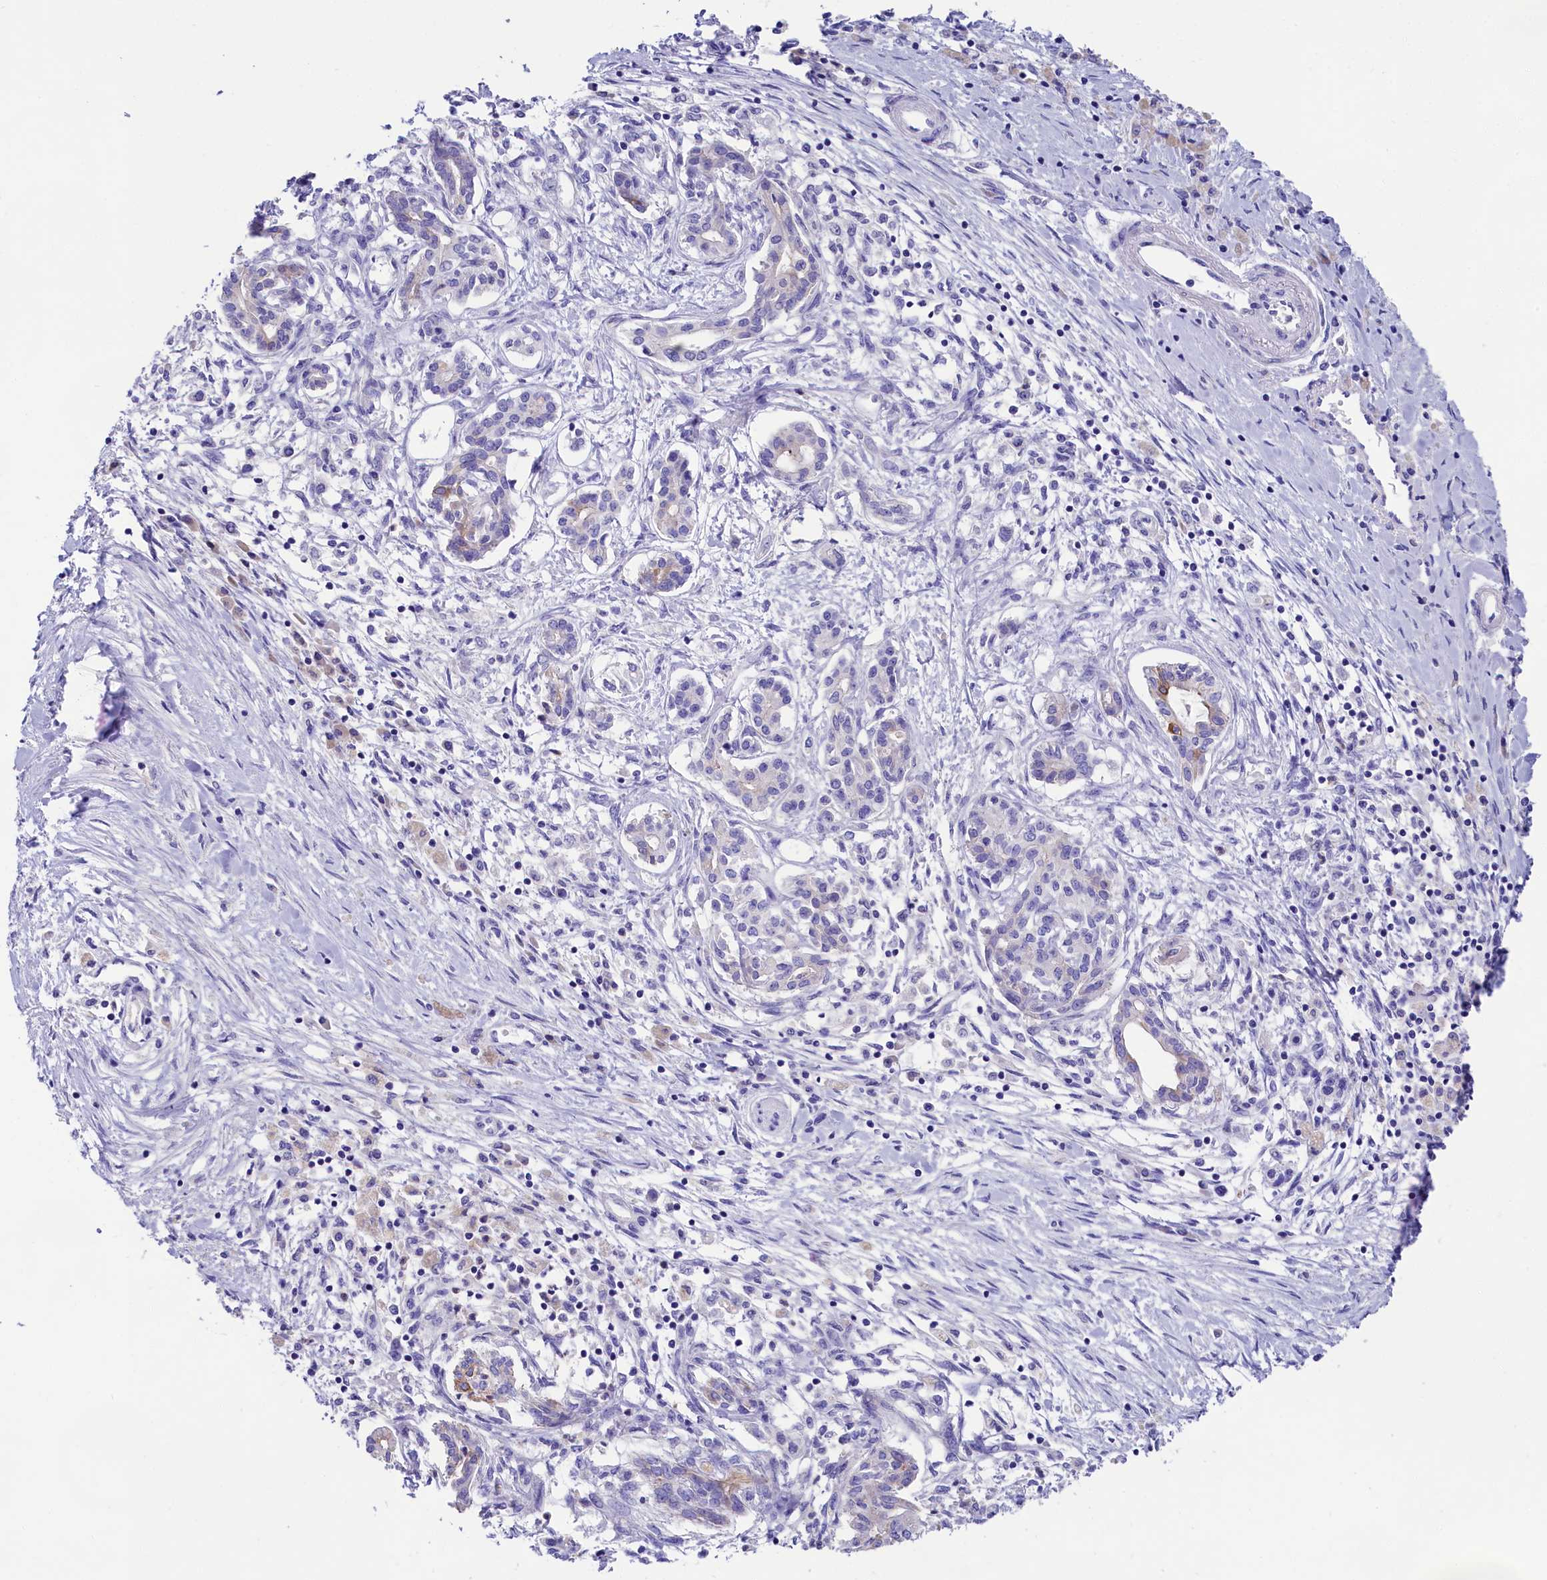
{"staining": {"intensity": "negative", "quantity": "none", "location": "none"}, "tissue": "pancreatic cancer", "cell_type": "Tumor cells", "image_type": "cancer", "snomed": [{"axis": "morphology", "description": "Adenocarcinoma, NOS"}, {"axis": "topography", "description": "Pancreas"}], "caption": "Tumor cells are negative for protein expression in human pancreatic cancer (adenocarcinoma).", "gene": "SULT2A1", "patient": {"sex": "female", "age": 50}}